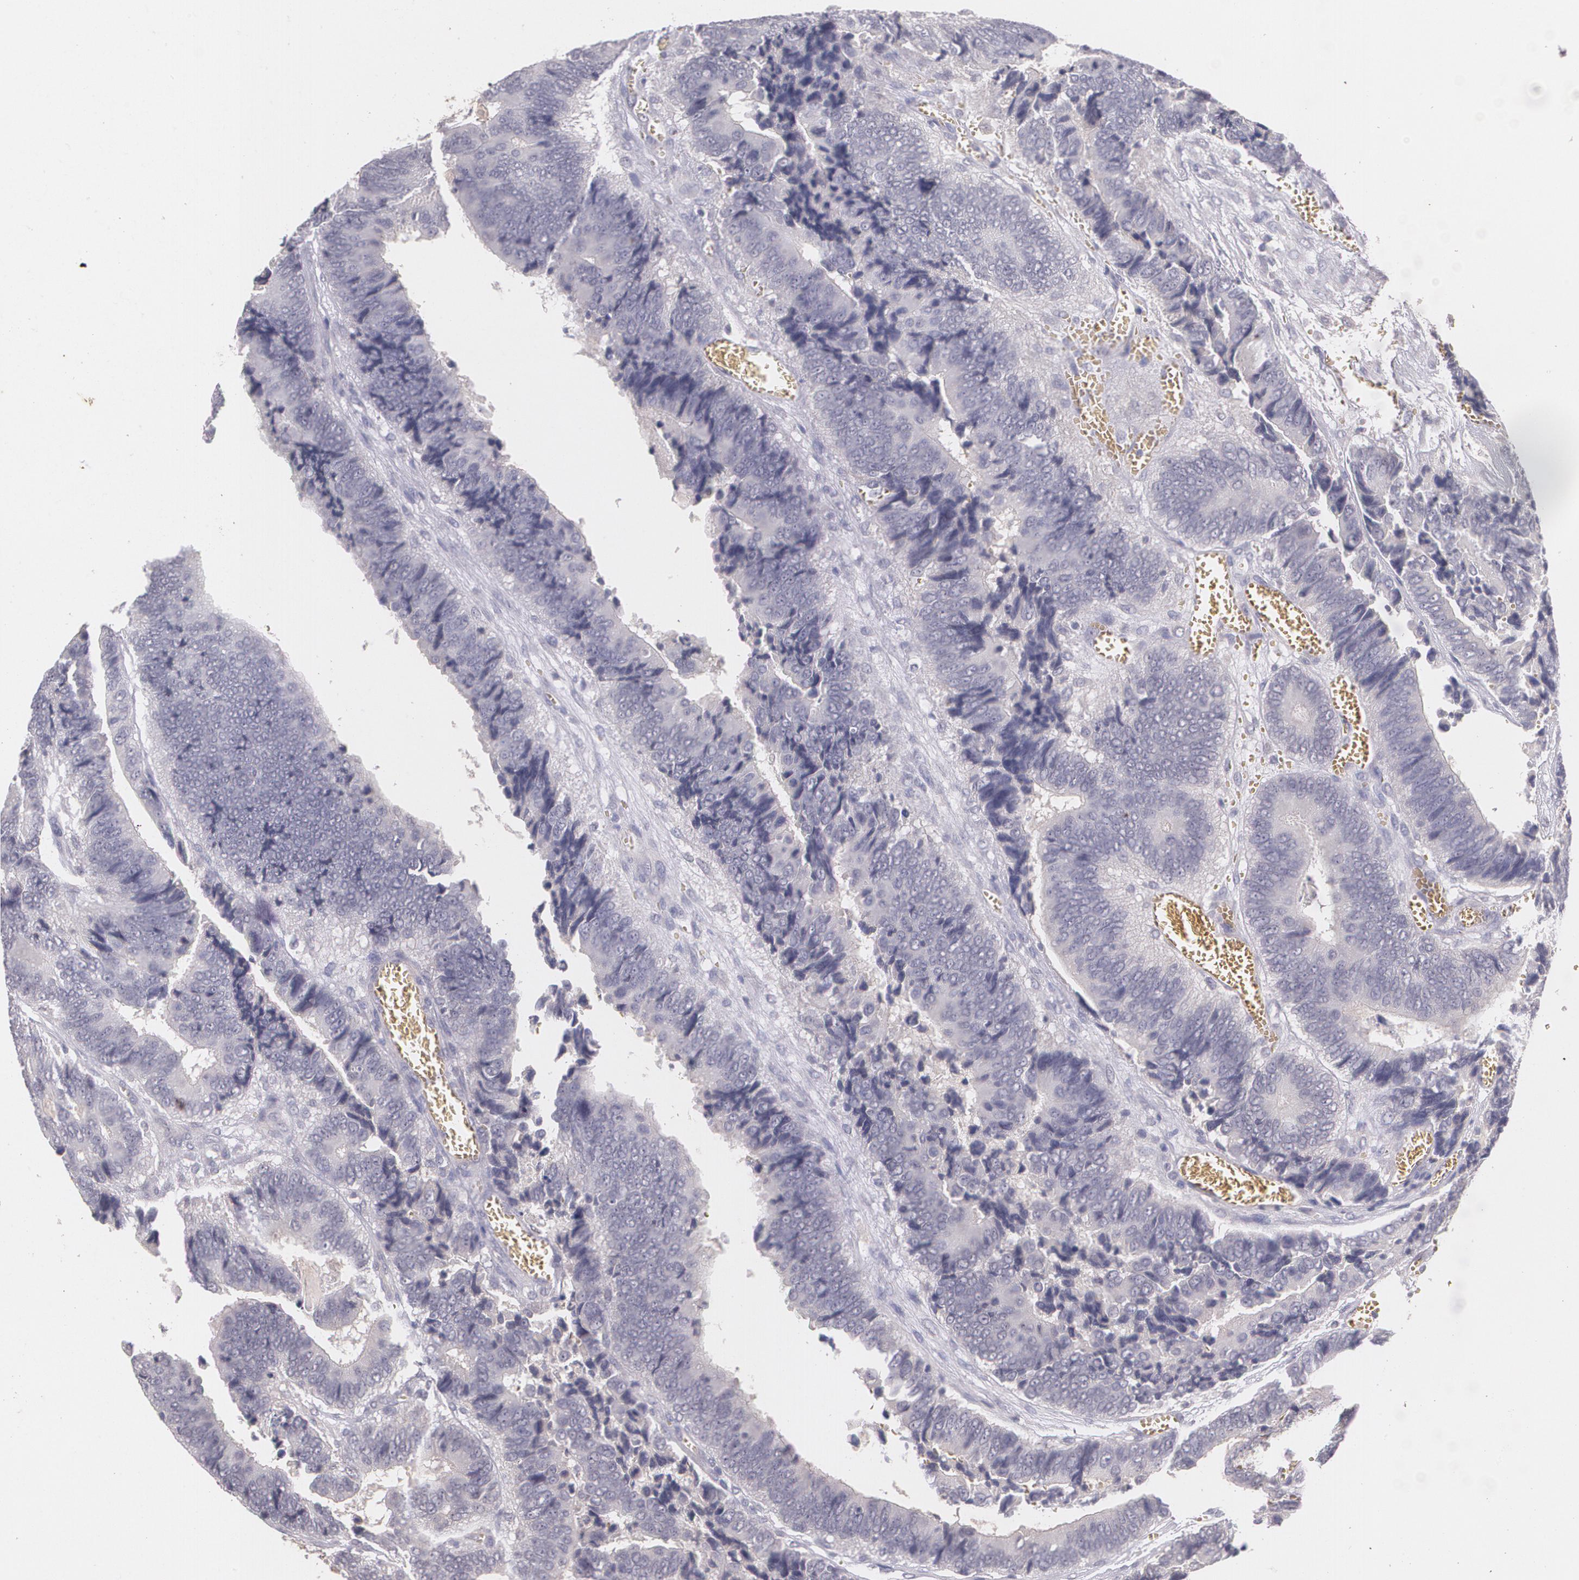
{"staining": {"intensity": "negative", "quantity": "none", "location": "none"}, "tissue": "colorectal cancer", "cell_type": "Tumor cells", "image_type": "cancer", "snomed": [{"axis": "morphology", "description": "Adenocarcinoma, NOS"}, {"axis": "topography", "description": "Colon"}], "caption": "The immunohistochemistry histopathology image has no significant positivity in tumor cells of adenocarcinoma (colorectal) tissue. (DAB (3,3'-diaminobenzidine) IHC with hematoxylin counter stain).", "gene": "TM4SF1", "patient": {"sex": "male", "age": 72}}